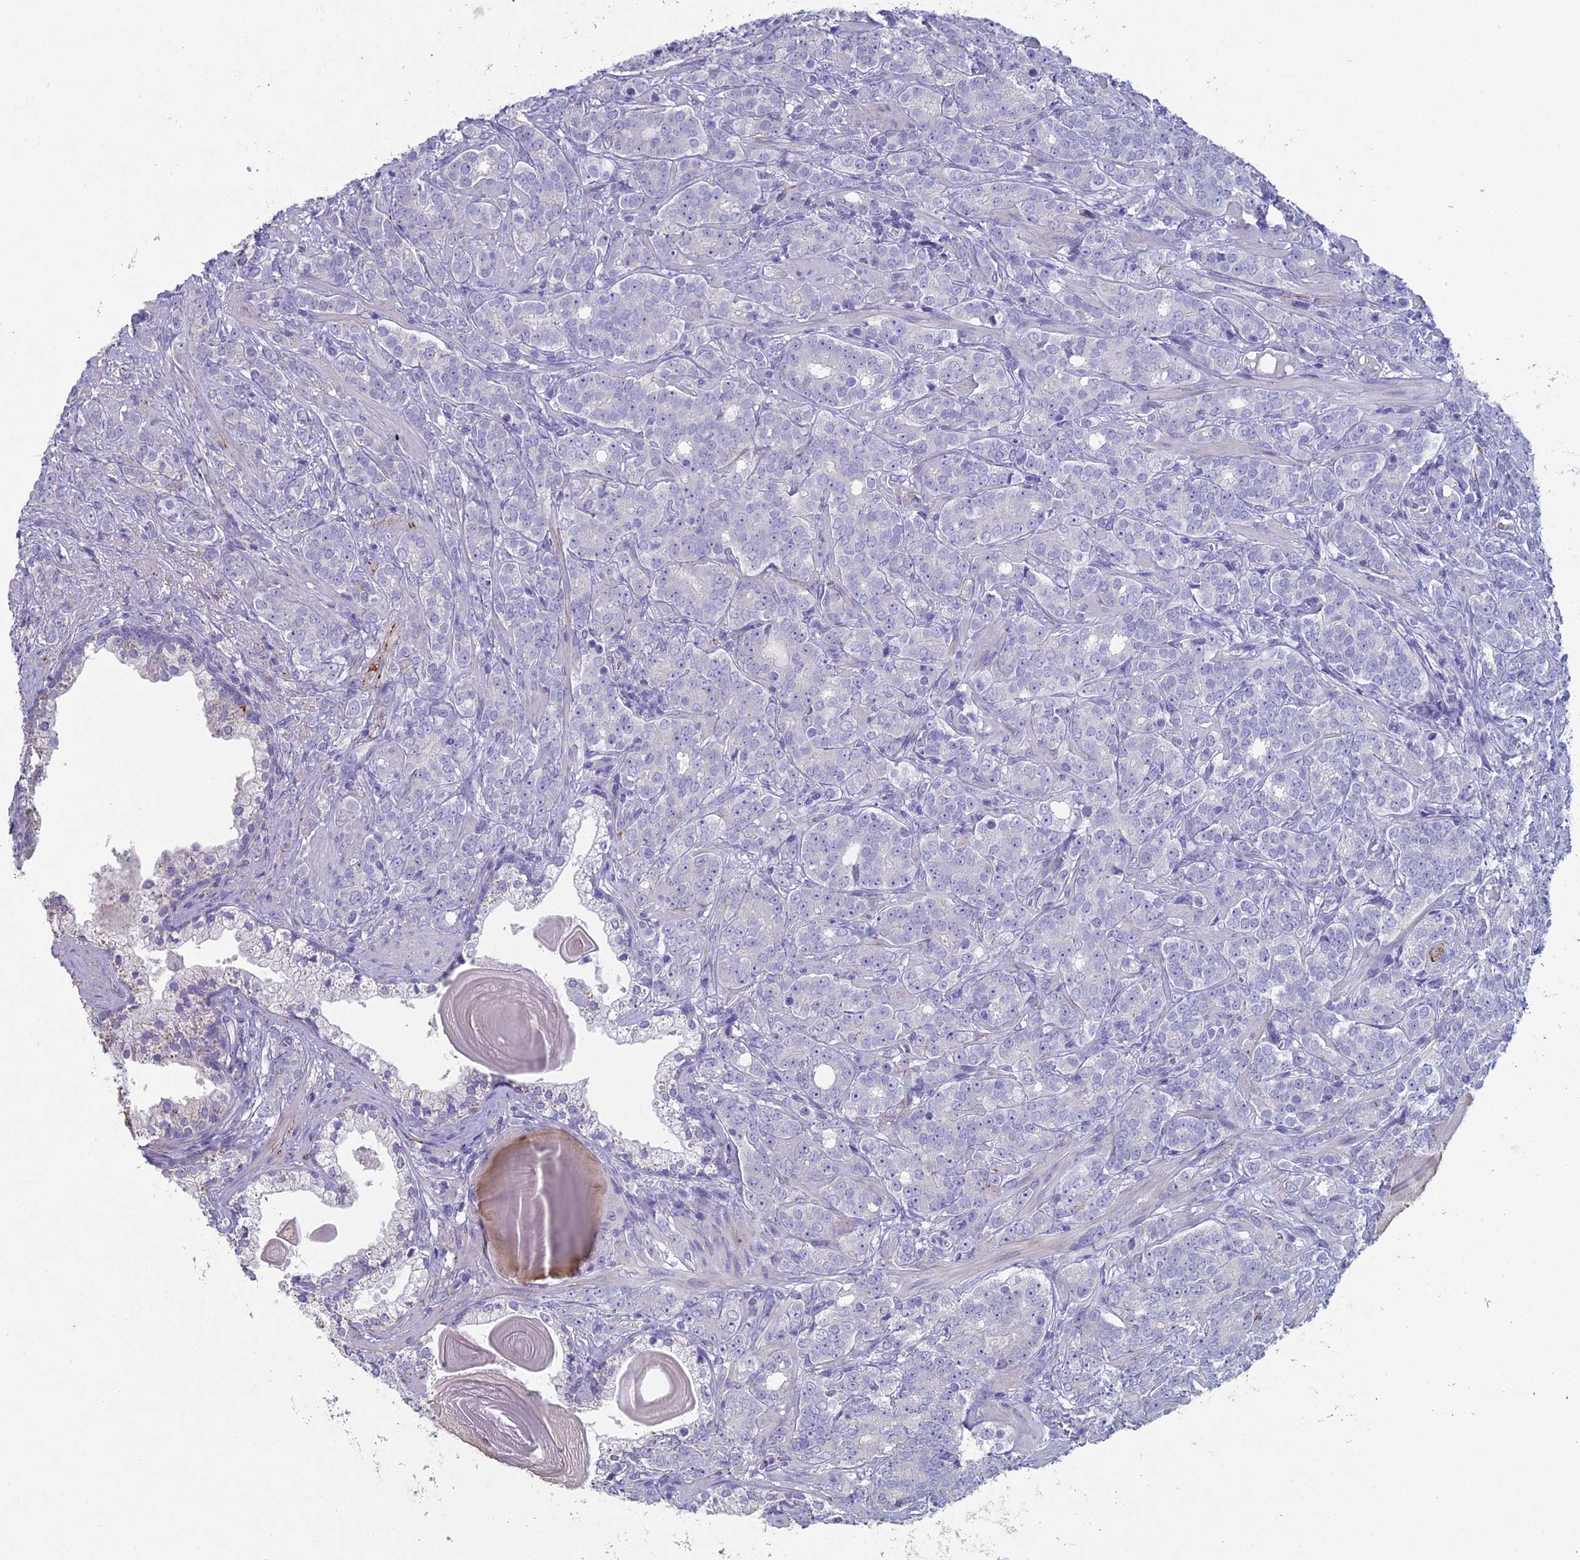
{"staining": {"intensity": "negative", "quantity": "none", "location": "none"}, "tissue": "prostate cancer", "cell_type": "Tumor cells", "image_type": "cancer", "snomed": [{"axis": "morphology", "description": "Adenocarcinoma, High grade"}, {"axis": "topography", "description": "Prostate"}], "caption": "A high-resolution image shows immunohistochemistry (IHC) staining of prostate adenocarcinoma (high-grade), which shows no significant staining in tumor cells.", "gene": "NCAM1", "patient": {"sex": "male", "age": 64}}